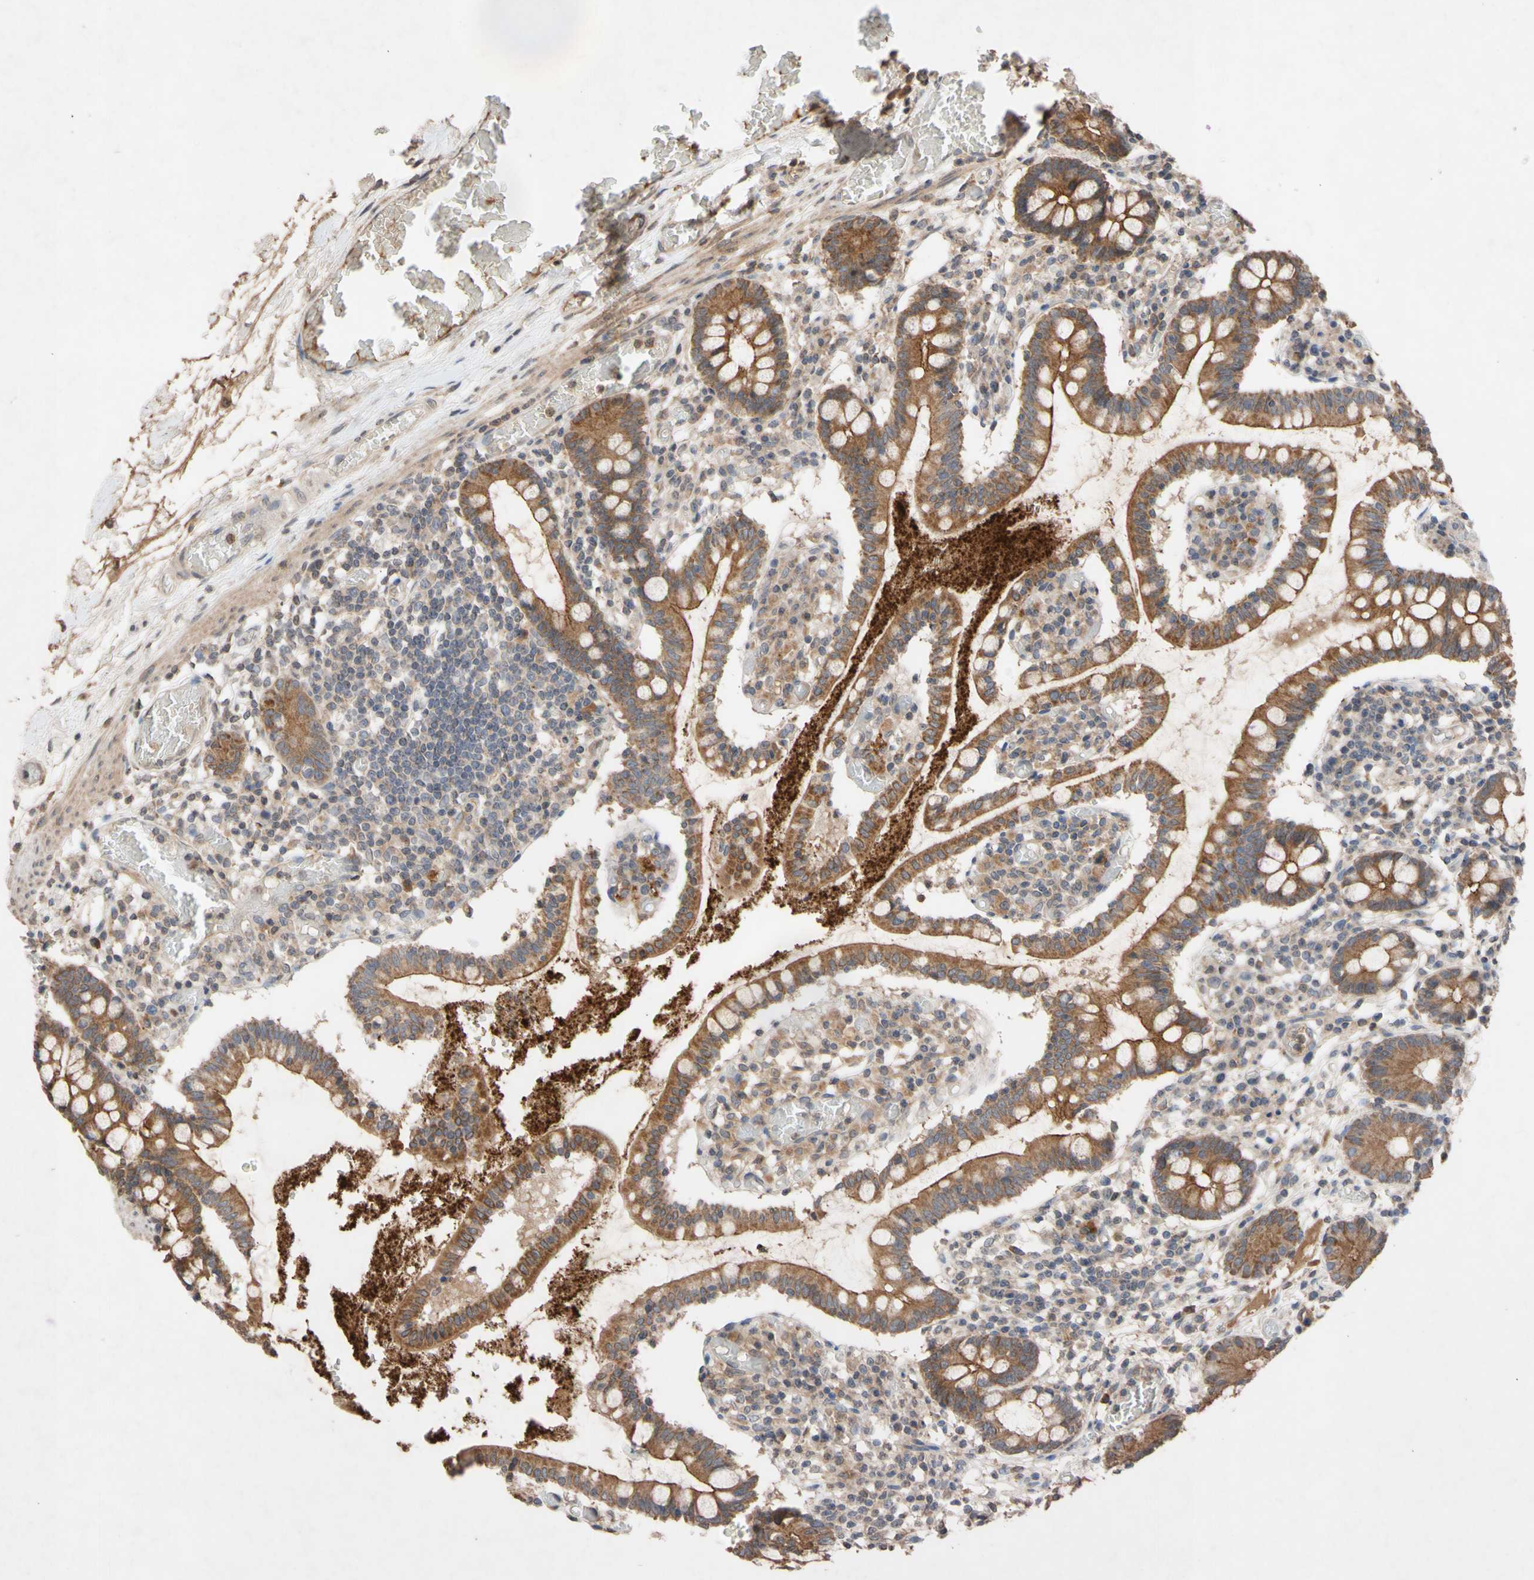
{"staining": {"intensity": "moderate", "quantity": ">75%", "location": "cytoplasmic/membranous"}, "tissue": "small intestine", "cell_type": "Glandular cells", "image_type": "normal", "snomed": [{"axis": "morphology", "description": "Normal tissue, NOS"}, {"axis": "topography", "description": "Small intestine"}], "caption": "The photomicrograph reveals a brown stain indicating the presence of a protein in the cytoplasmic/membranous of glandular cells in small intestine.", "gene": "NECTIN3", "patient": {"sex": "female", "age": 61}}